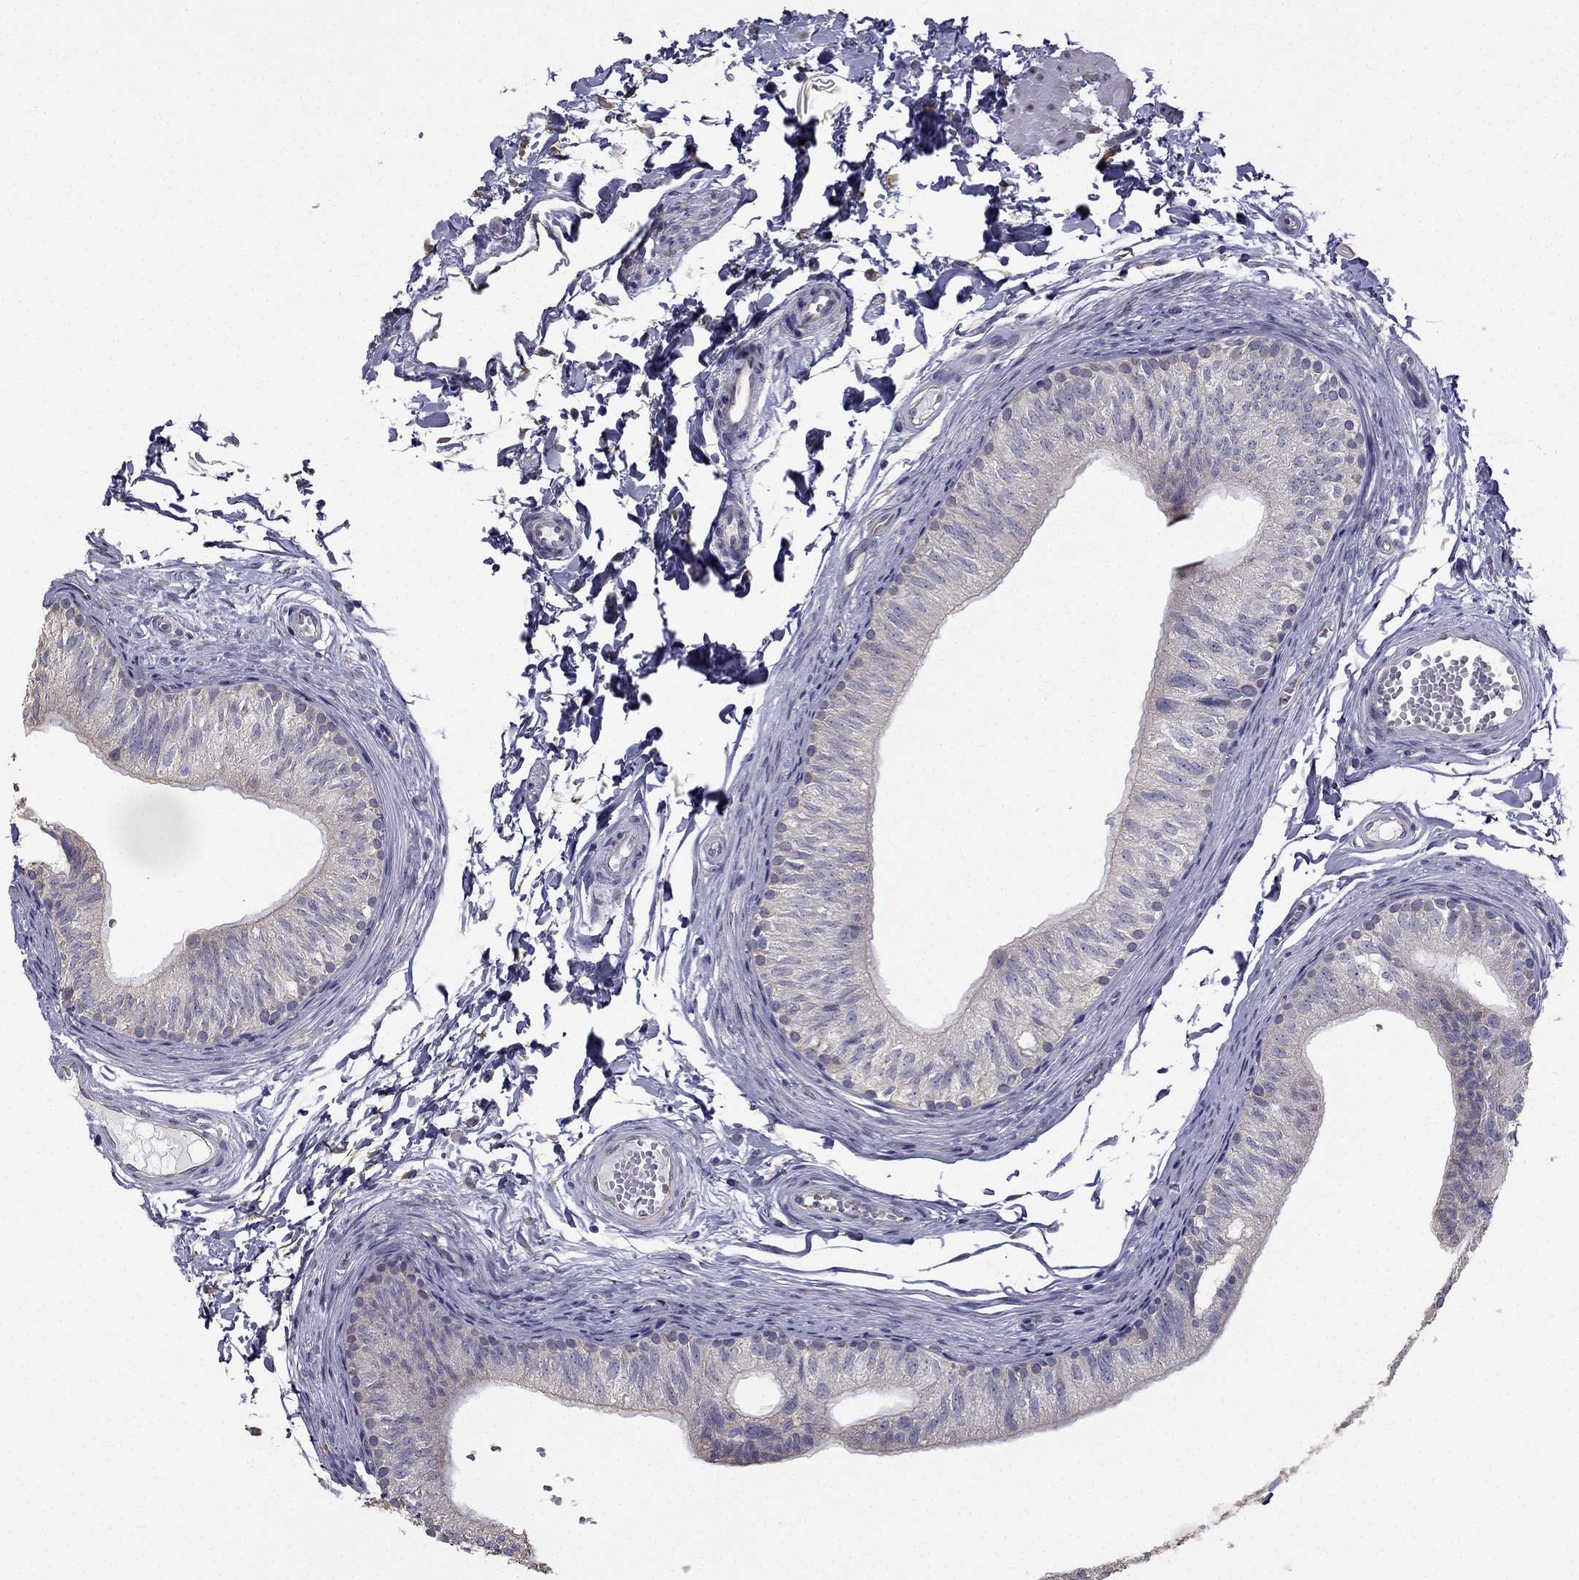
{"staining": {"intensity": "negative", "quantity": "none", "location": "none"}, "tissue": "epididymis", "cell_type": "Glandular cells", "image_type": "normal", "snomed": [{"axis": "morphology", "description": "Normal tissue, NOS"}, {"axis": "topography", "description": "Epididymis"}], "caption": "This is an immunohistochemistry (IHC) image of unremarkable epididymis. There is no positivity in glandular cells.", "gene": "CCDC40", "patient": {"sex": "male", "age": 22}}